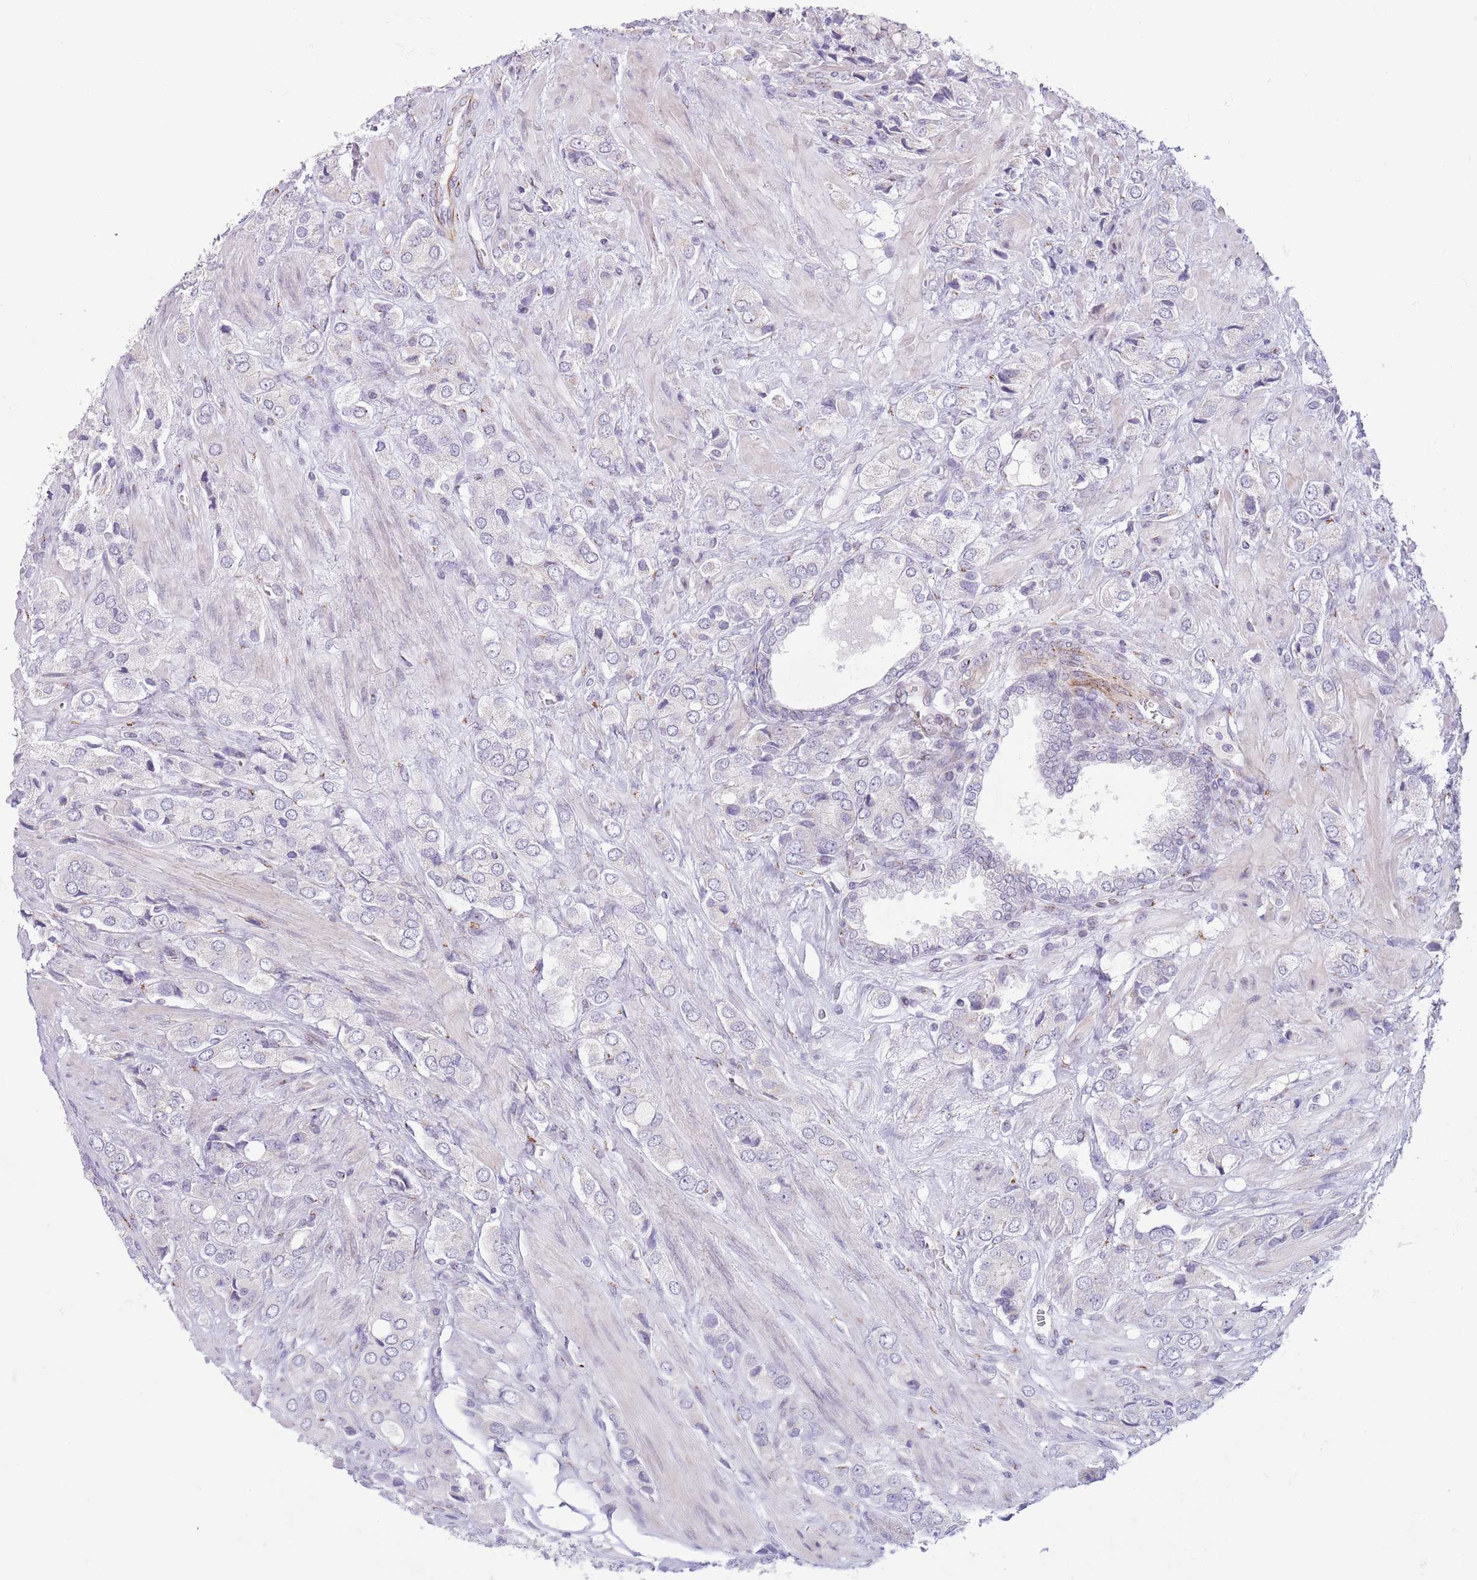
{"staining": {"intensity": "negative", "quantity": "none", "location": "none"}, "tissue": "prostate cancer", "cell_type": "Tumor cells", "image_type": "cancer", "snomed": [{"axis": "morphology", "description": "Adenocarcinoma, High grade"}, {"axis": "topography", "description": "Prostate and seminal vesicle, NOS"}], "caption": "A micrograph of human prostate high-grade adenocarcinoma is negative for staining in tumor cells. Nuclei are stained in blue.", "gene": "C20orf96", "patient": {"sex": "male", "age": 64}}